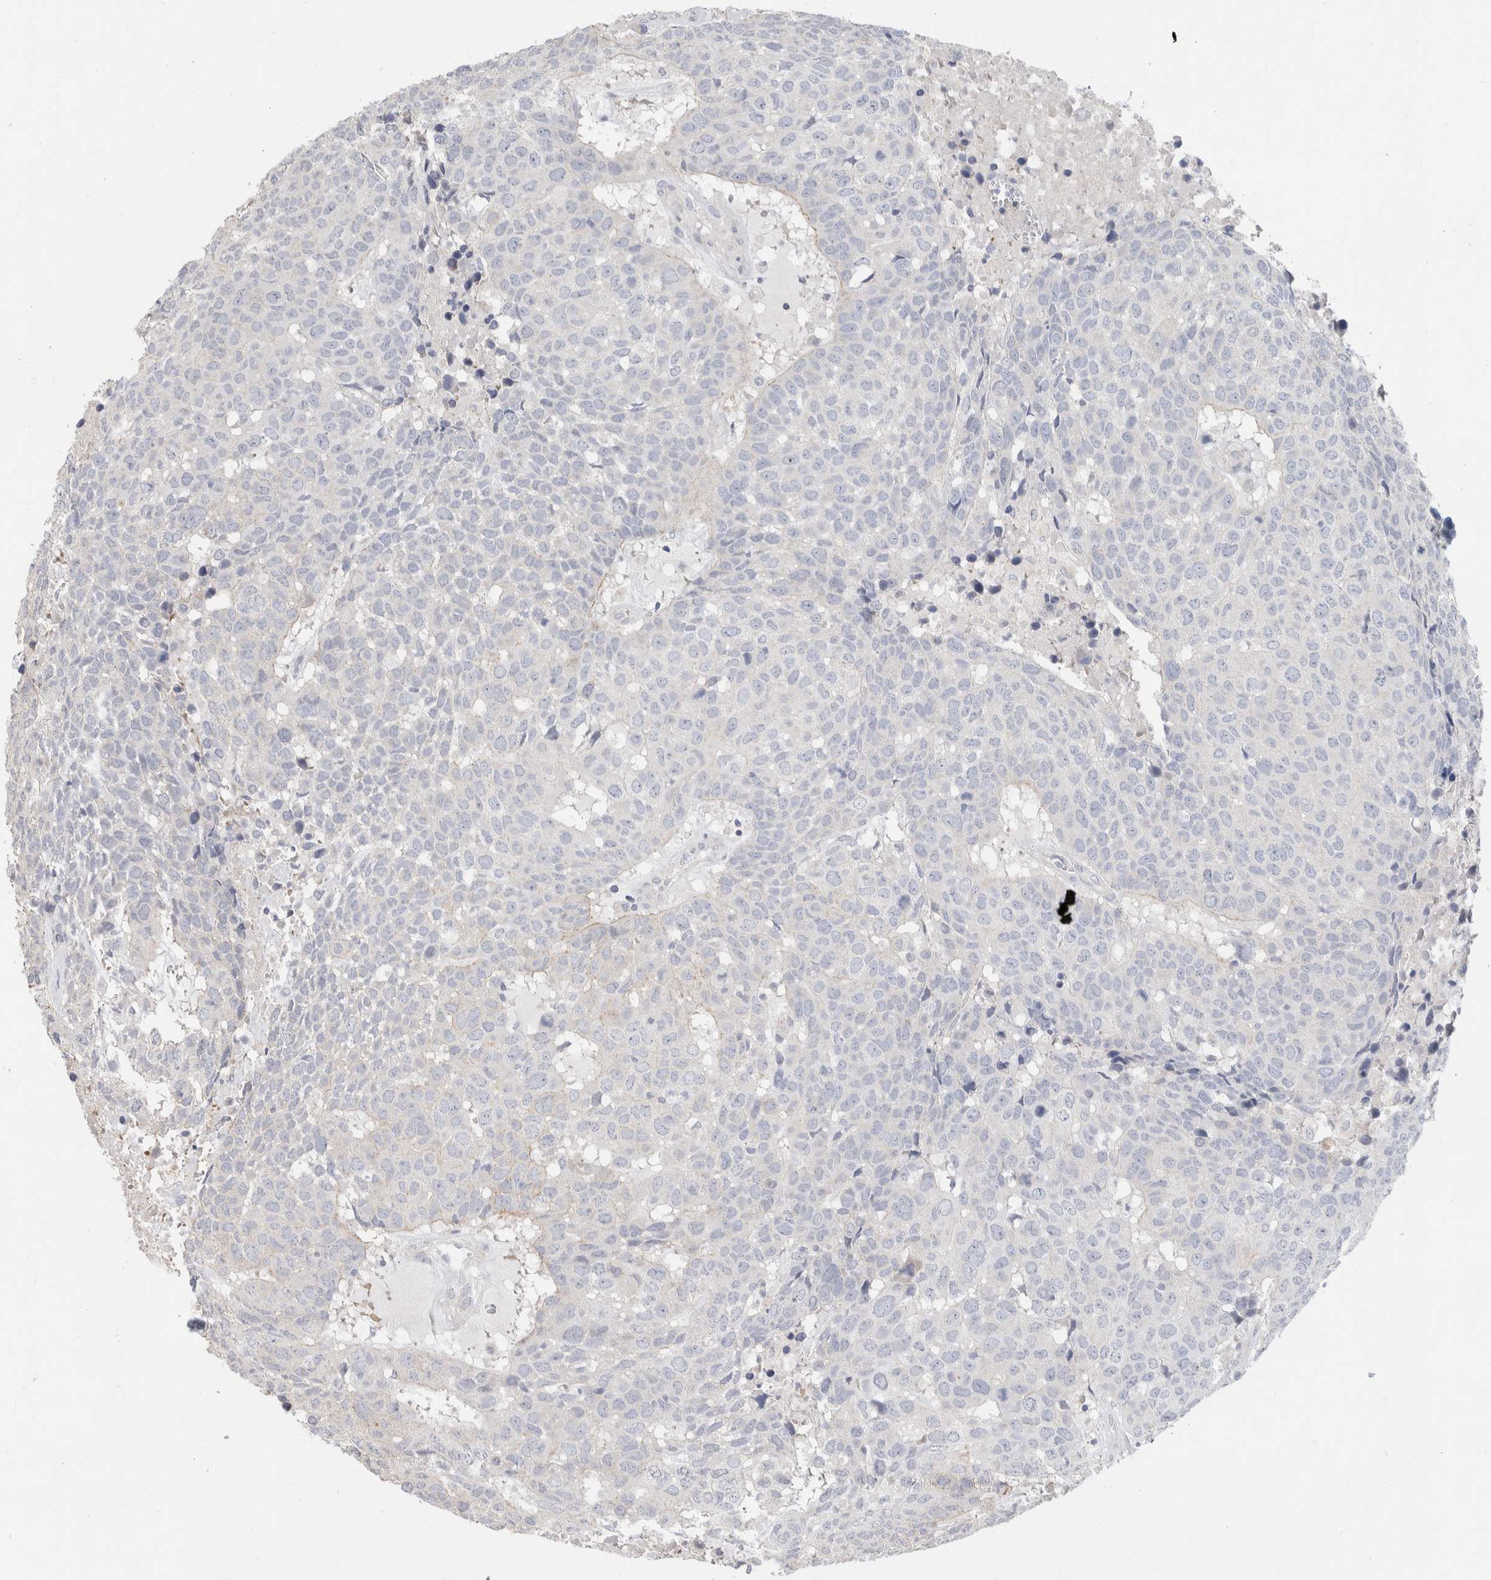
{"staining": {"intensity": "negative", "quantity": "none", "location": "none"}, "tissue": "head and neck cancer", "cell_type": "Tumor cells", "image_type": "cancer", "snomed": [{"axis": "morphology", "description": "Squamous cell carcinoma, NOS"}, {"axis": "topography", "description": "Head-Neck"}], "caption": "DAB immunohistochemical staining of human head and neck squamous cell carcinoma reveals no significant staining in tumor cells.", "gene": "AFP", "patient": {"sex": "male", "age": 66}}